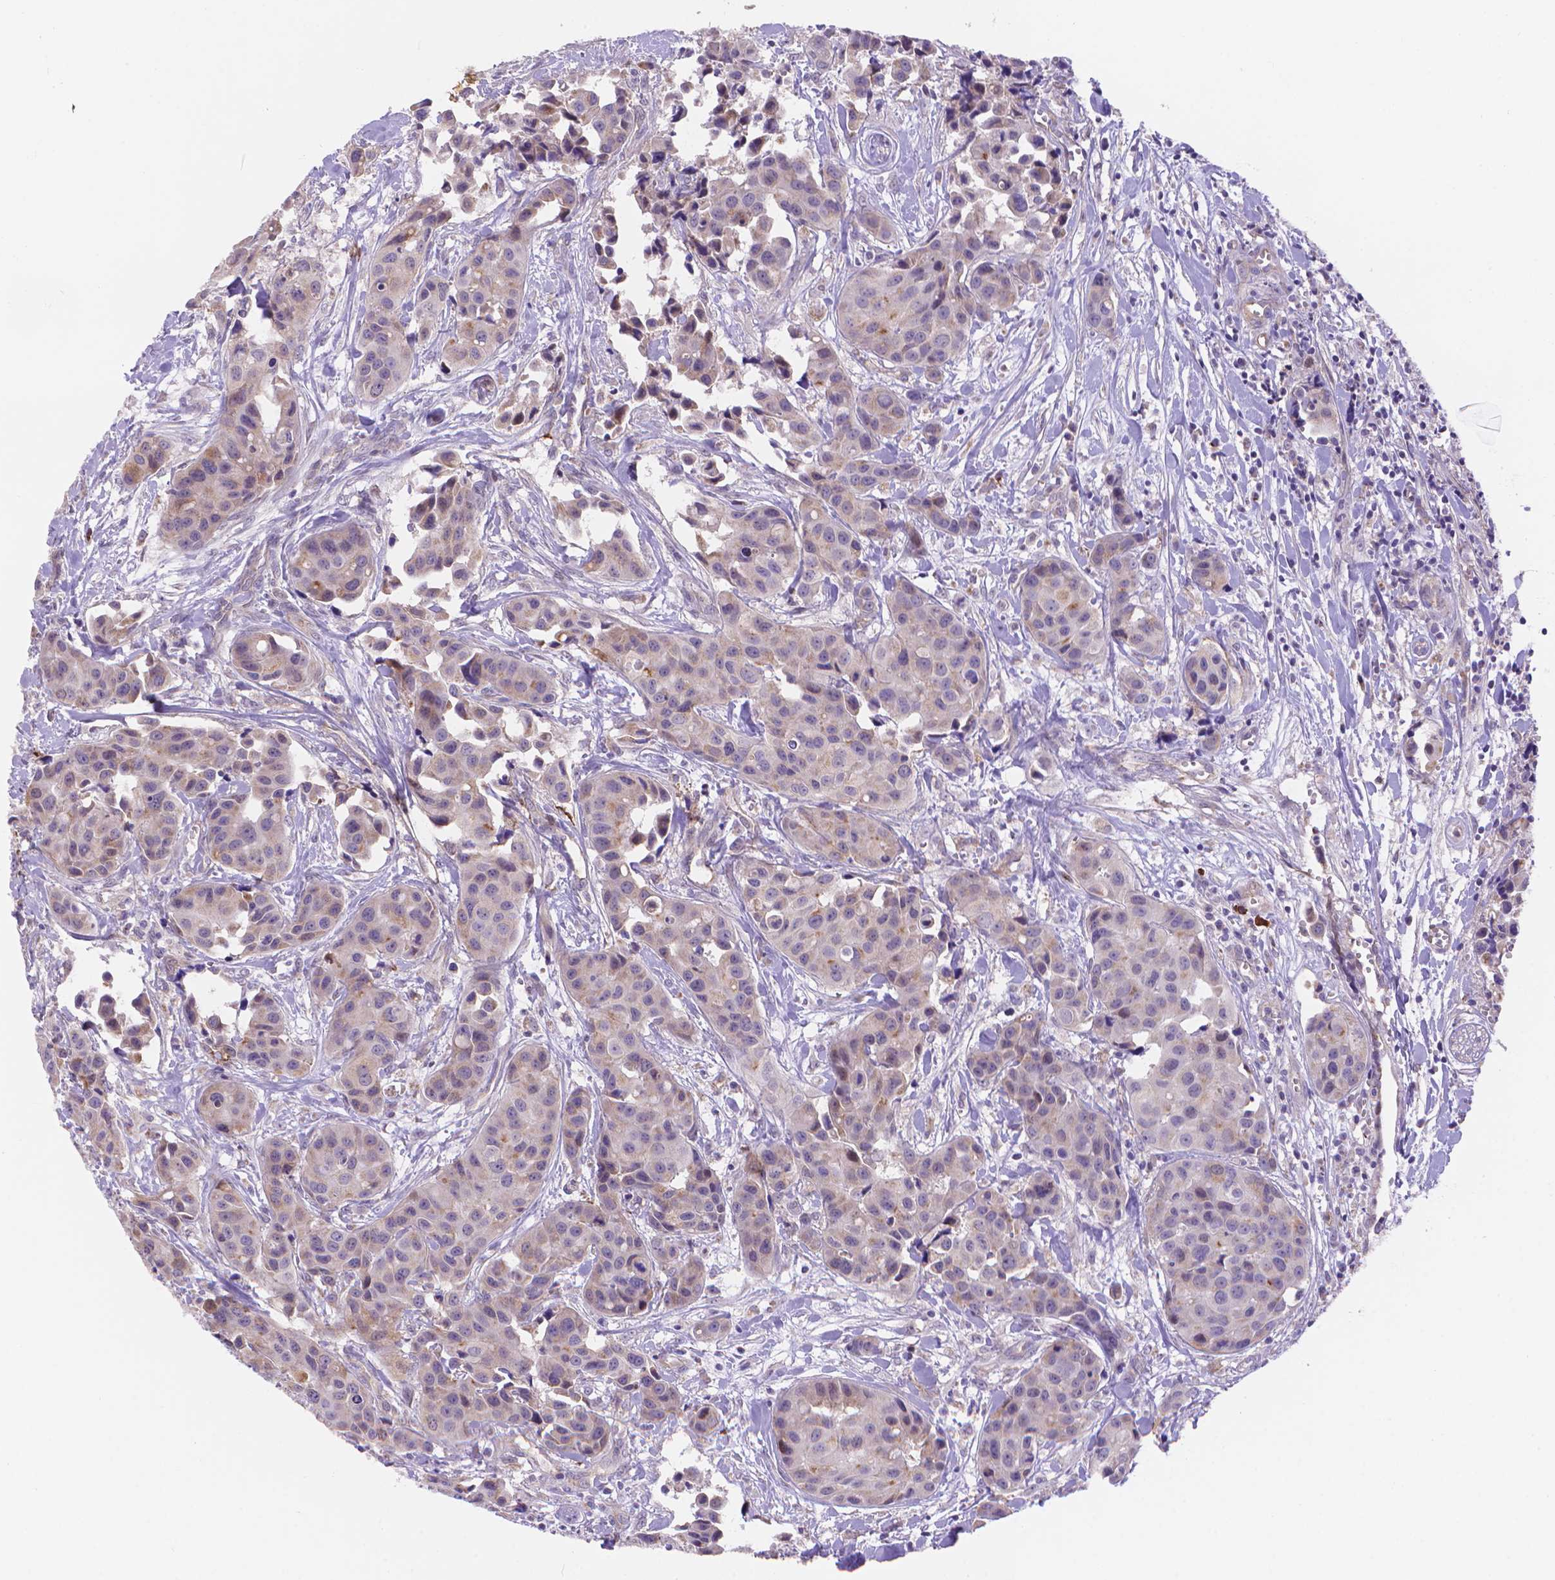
{"staining": {"intensity": "weak", "quantity": "<25%", "location": "cytoplasmic/membranous"}, "tissue": "head and neck cancer", "cell_type": "Tumor cells", "image_type": "cancer", "snomed": [{"axis": "morphology", "description": "Adenocarcinoma, NOS"}, {"axis": "topography", "description": "Head-Neck"}], "caption": "An image of human head and neck adenocarcinoma is negative for staining in tumor cells. The staining was performed using DAB (3,3'-diaminobenzidine) to visualize the protein expression in brown, while the nuclei were stained in blue with hematoxylin (Magnification: 20x).", "gene": "CYYR1", "patient": {"sex": "male", "age": 76}}